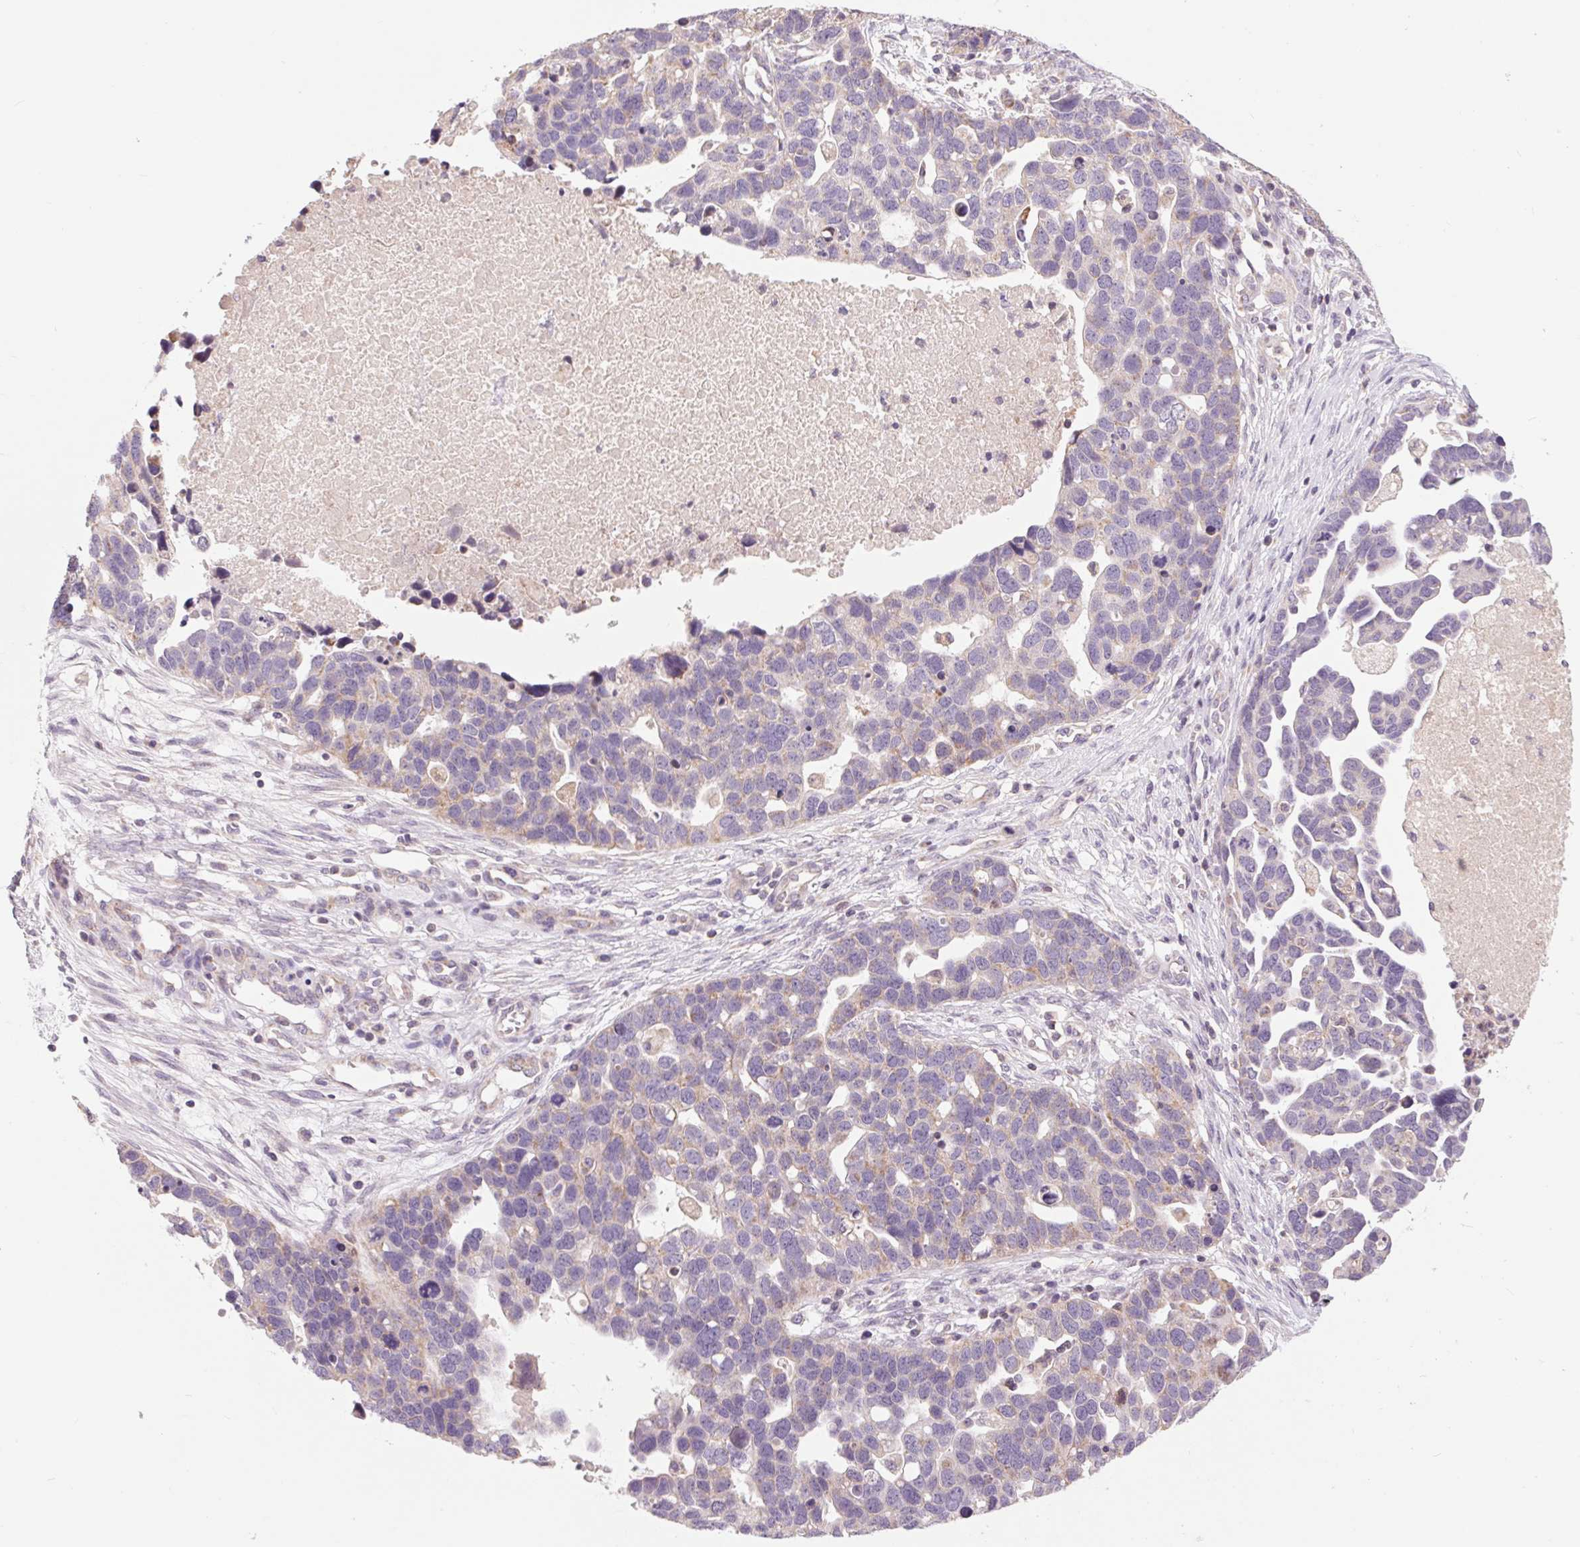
{"staining": {"intensity": "weak", "quantity": "<25%", "location": "cytoplasmic/membranous"}, "tissue": "ovarian cancer", "cell_type": "Tumor cells", "image_type": "cancer", "snomed": [{"axis": "morphology", "description": "Cystadenocarcinoma, serous, NOS"}, {"axis": "topography", "description": "Ovary"}], "caption": "Ovarian serous cystadenocarcinoma was stained to show a protein in brown. There is no significant staining in tumor cells. The staining was performed using DAB (3,3'-diaminobenzidine) to visualize the protein expression in brown, while the nuclei were stained in blue with hematoxylin (Magnification: 20x).", "gene": "COX6A1", "patient": {"sex": "female", "age": 54}}